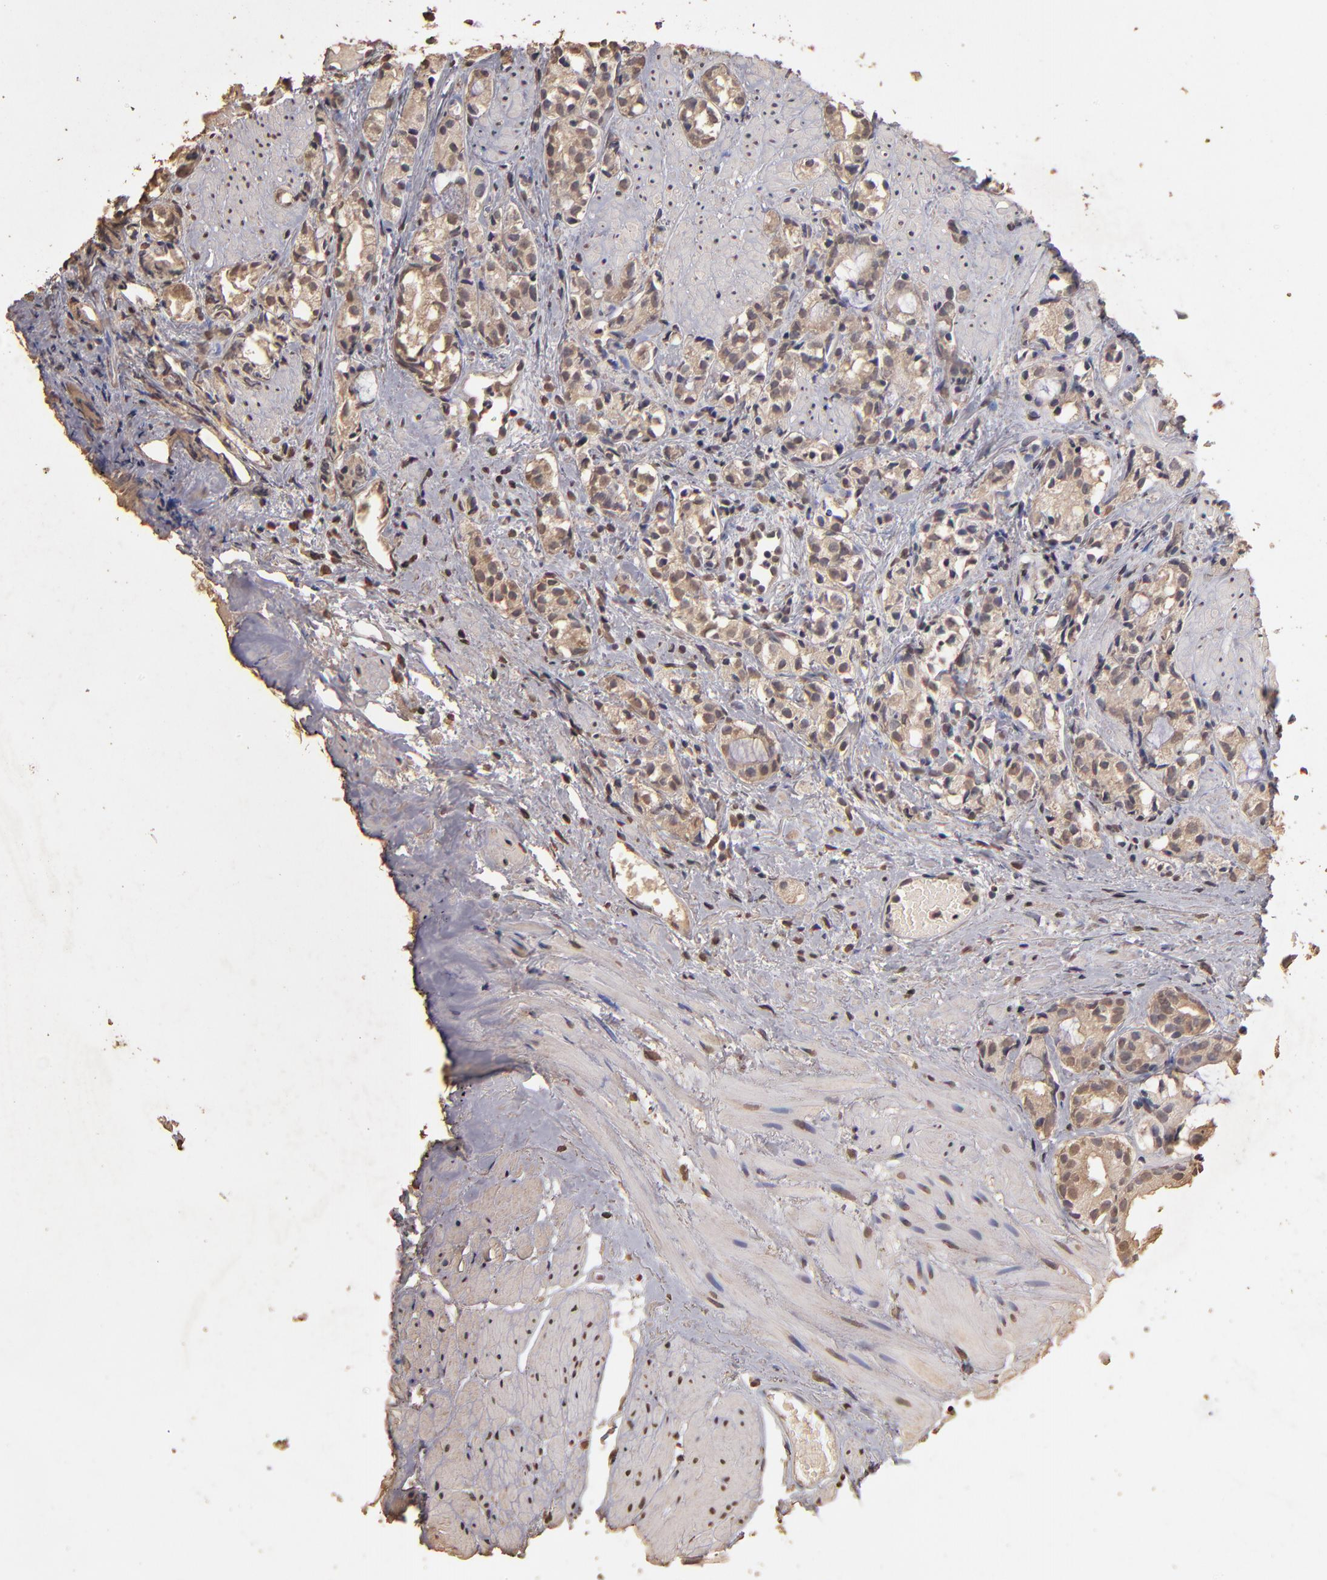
{"staining": {"intensity": "moderate", "quantity": ">75%", "location": "cytoplasmic/membranous"}, "tissue": "prostate cancer", "cell_type": "Tumor cells", "image_type": "cancer", "snomed": [{"axis": "morphology", "description": "Adenocarcinoma, High grade"}, {"axis": "topography", "description": "Prostate"}], "caption": "Immunohistochemical staining of human adenocarcinoma (high-grade) (prostate) exhibits moderate cytoplasmic/membranous protein staining in about >75% of tumor cells. The staining was performed using DAB (3,3'-diaminobenzidine), with brown indicating positive protein expression. Nuclei are stained blue with hematoxylin.", "gene": "OPHN1", "patient": {"sex": "male", "age": 85}}